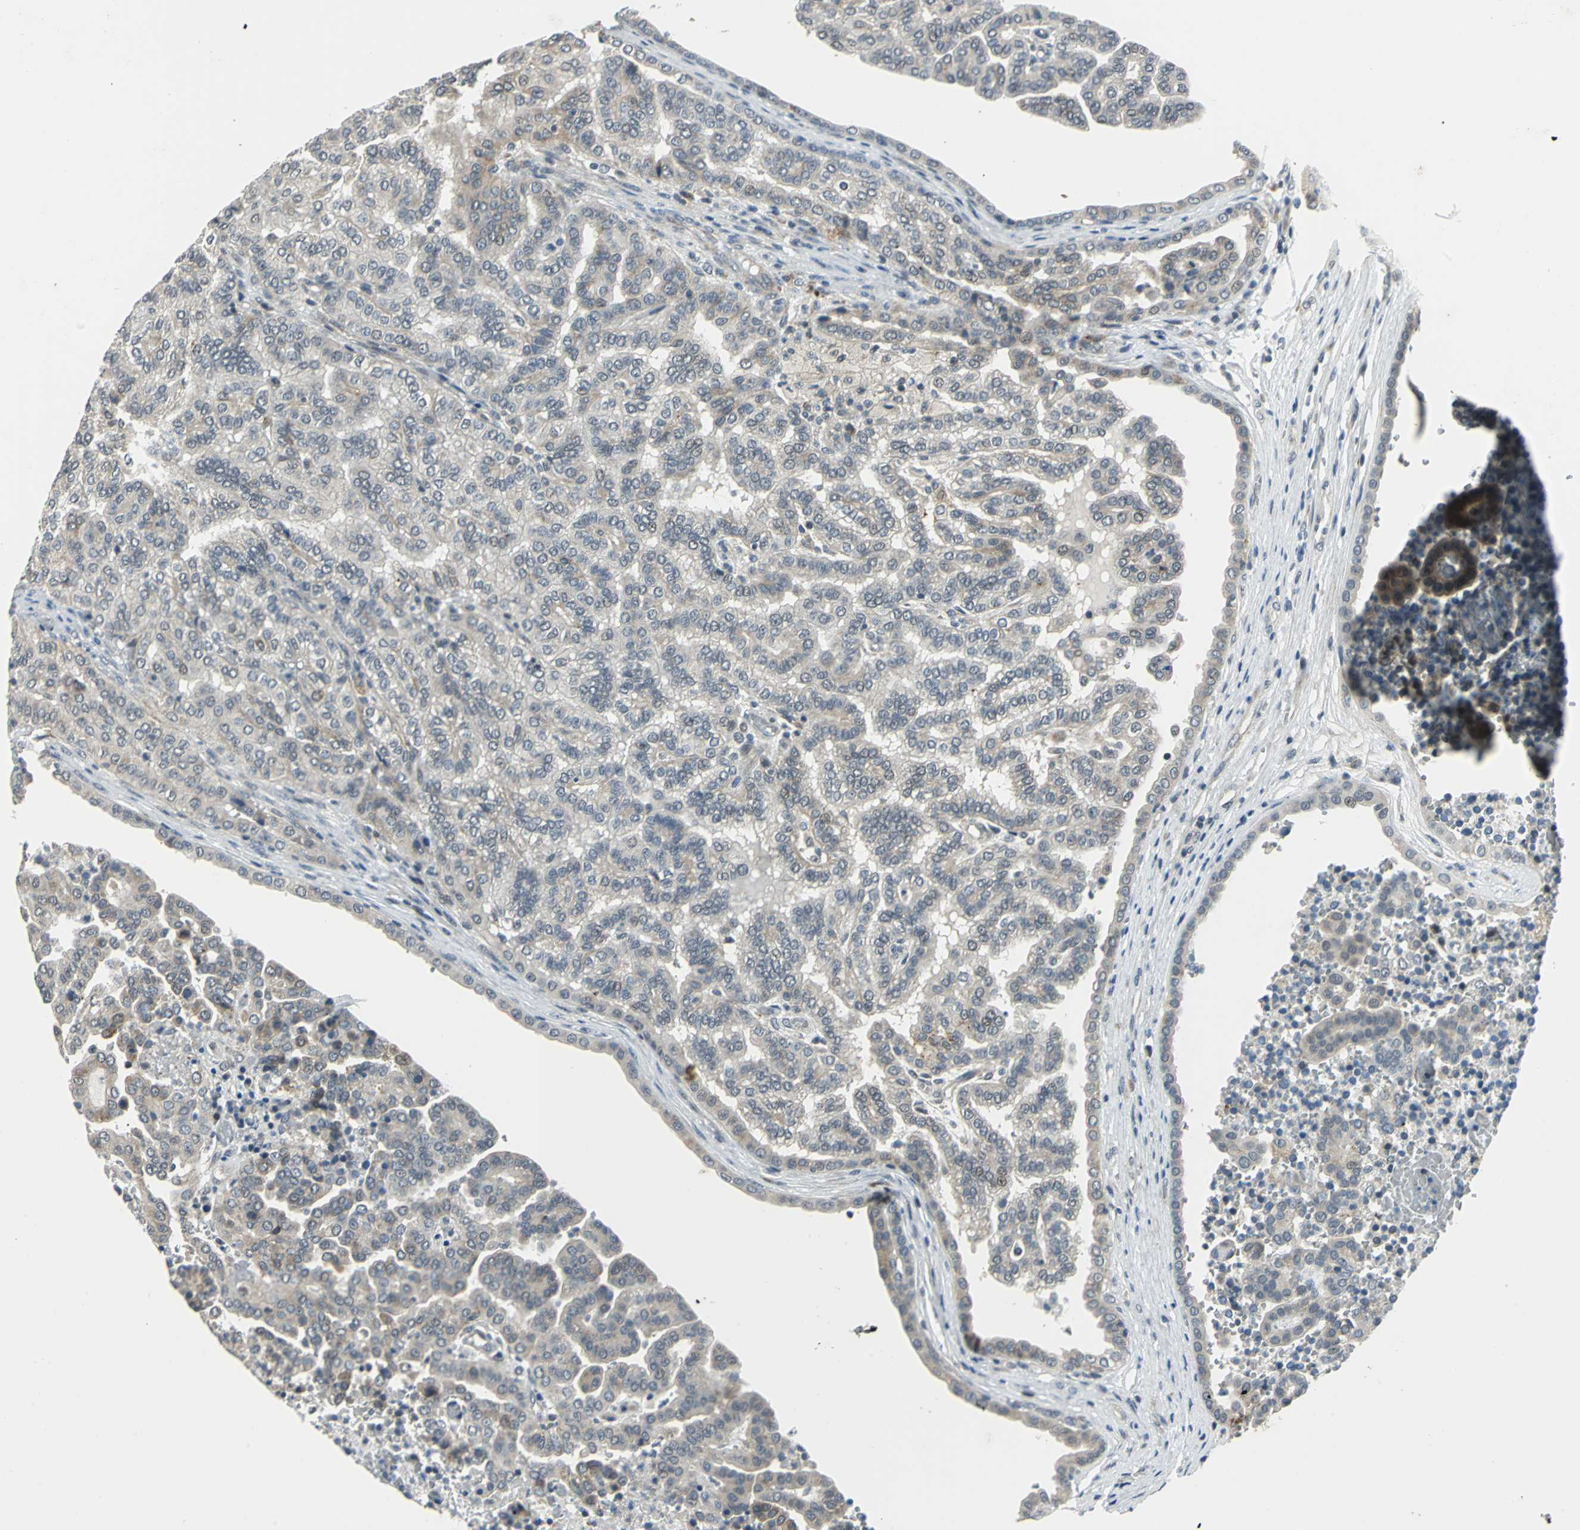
{"staining": {"intensity": "weak", "quantity": "25%-75%", "location": "cytoplasmic/membranous"}, "tissue": "renal cancer", "cell_type": "Tumor cells", "image_type": "cancer", "snomed": [{"axis": "morphology", "description": "Adenocarcinoma, NOS"}, {"axis": "topography", "description": "Kidney"}], "caption": "Tumor cells exhibit low levels of weak cytoplasmic/membranous staining in approximately 25%-75% of cells in adenocarcinoma (renal).", "gene": "PLAGL2", "patient": {"sex": "male", "age": 61}}